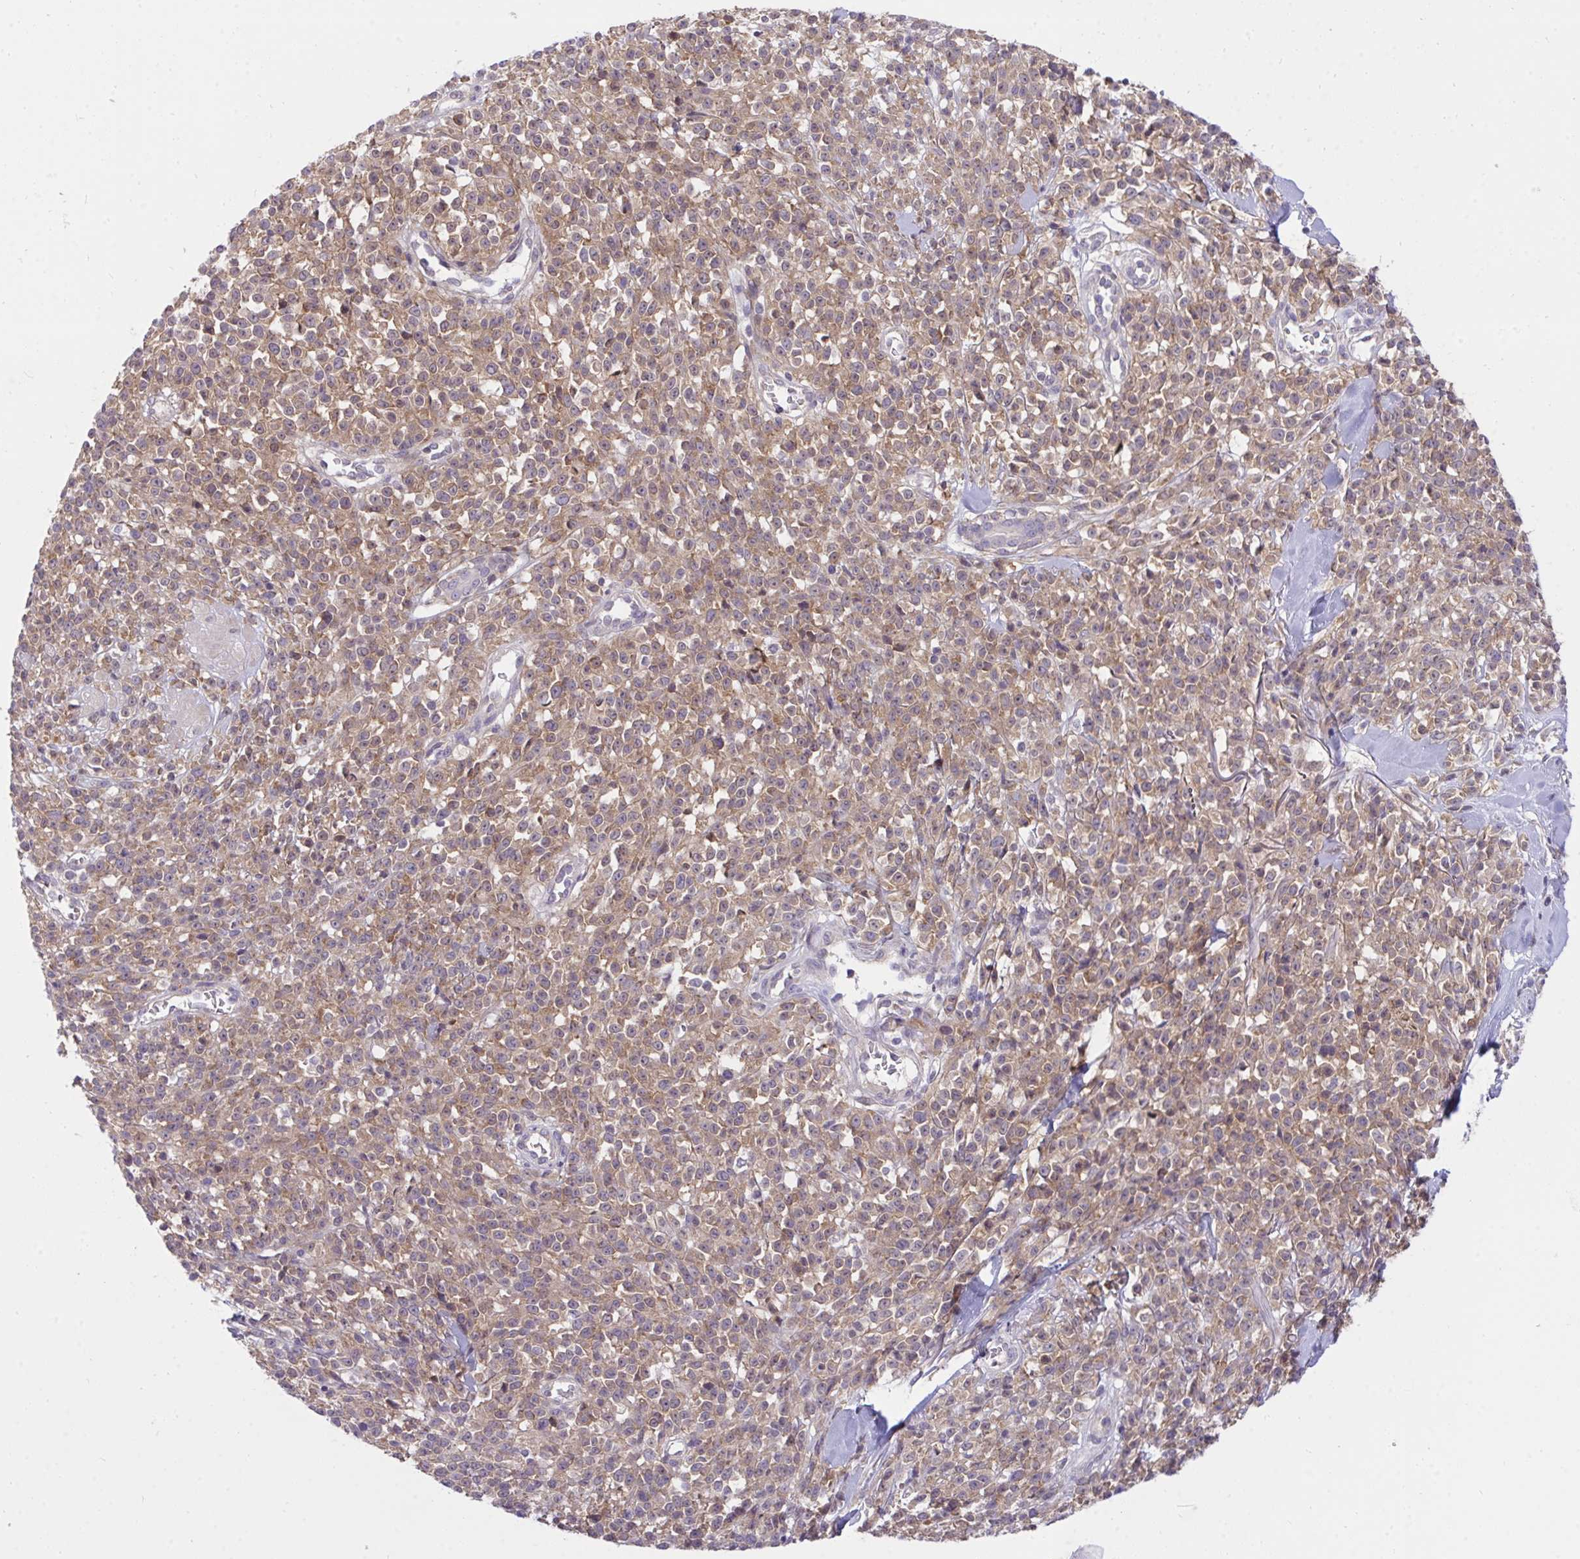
{"staining": {"intensity": "moderate", "quantity": ">75%", "location": "cytoplasmic/membranous"}, "tissue": "melanoma", "cell_type": "Tumor cells", "image_type": "cancer", "snomed": [{"axis": "morphology", "description": "Malignant melanoma, NOS"}, {"axis": "topography", "description": "Skin"}, {"axis": "topography", "description": "Skin of trunk"}], "caption": "Moderate cytoplasmic/membranous staining for a protein is seen in approximately >75% of tumor cells of malignant melanoma using IHC.", "gene": "TLN2", "patient": {"sex": "male", "age": 74}}